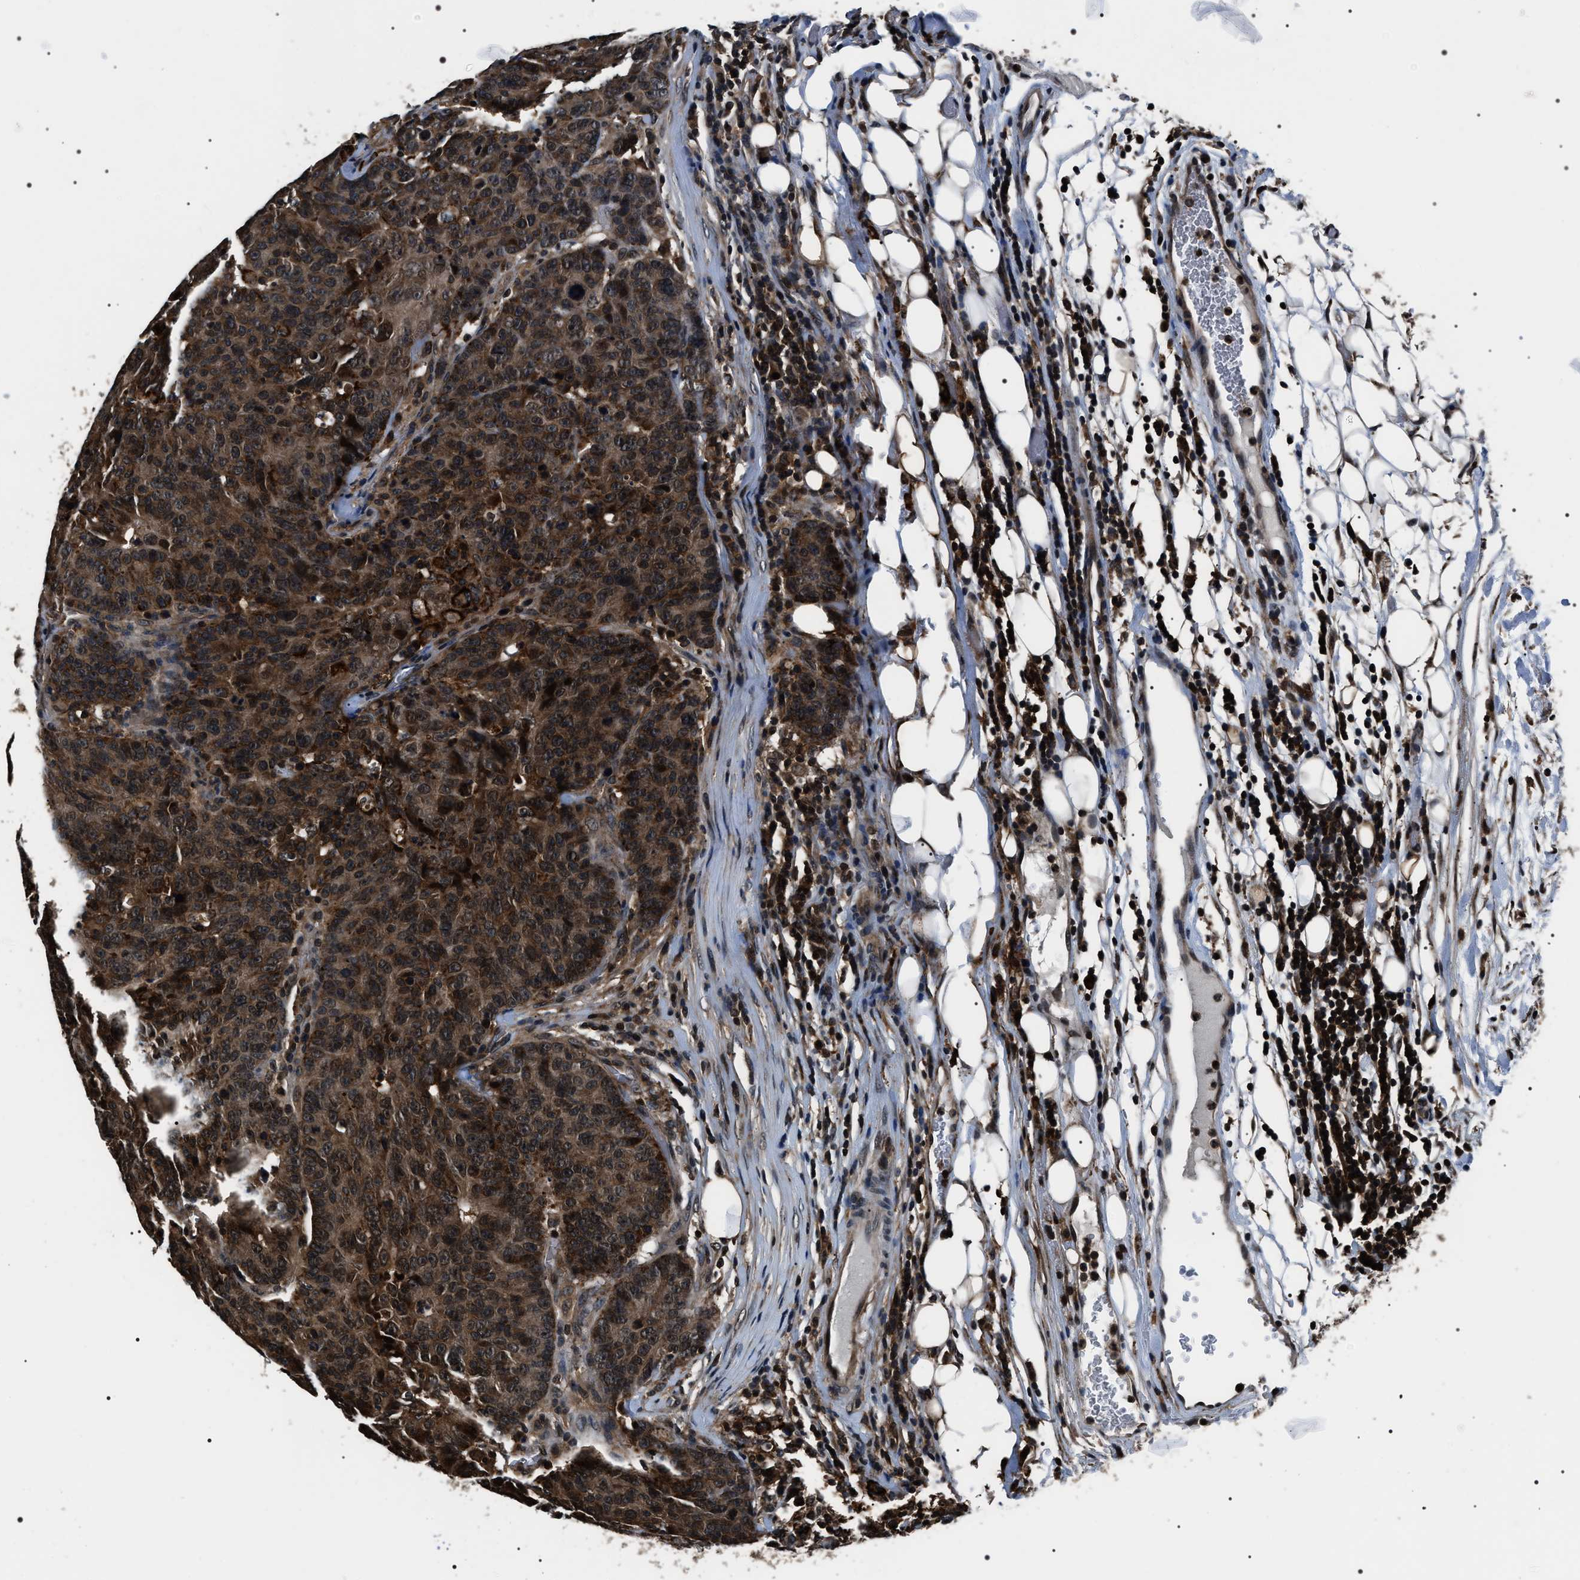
{"staining": {"intensity": "moderate", "quantity": ">75%", "location": "cytoplasmic/membranous,nuclear"}, "tissue": "colorectal cancer", "cell_type": "Tumor cells", "image_type": "cancer", "snomed": [{"axis": "morphology", "description": "Adenocarcinoma, NOS"}, {"axis": "topography", "description": "Colon"}], "caption": "Colorectal cancer (adenocarcinoma) stained with a protein marker exhibits moderate staining in tumor cells.", "gene": "SIPA1", "patient": {"sex": "female", "age": 53}}